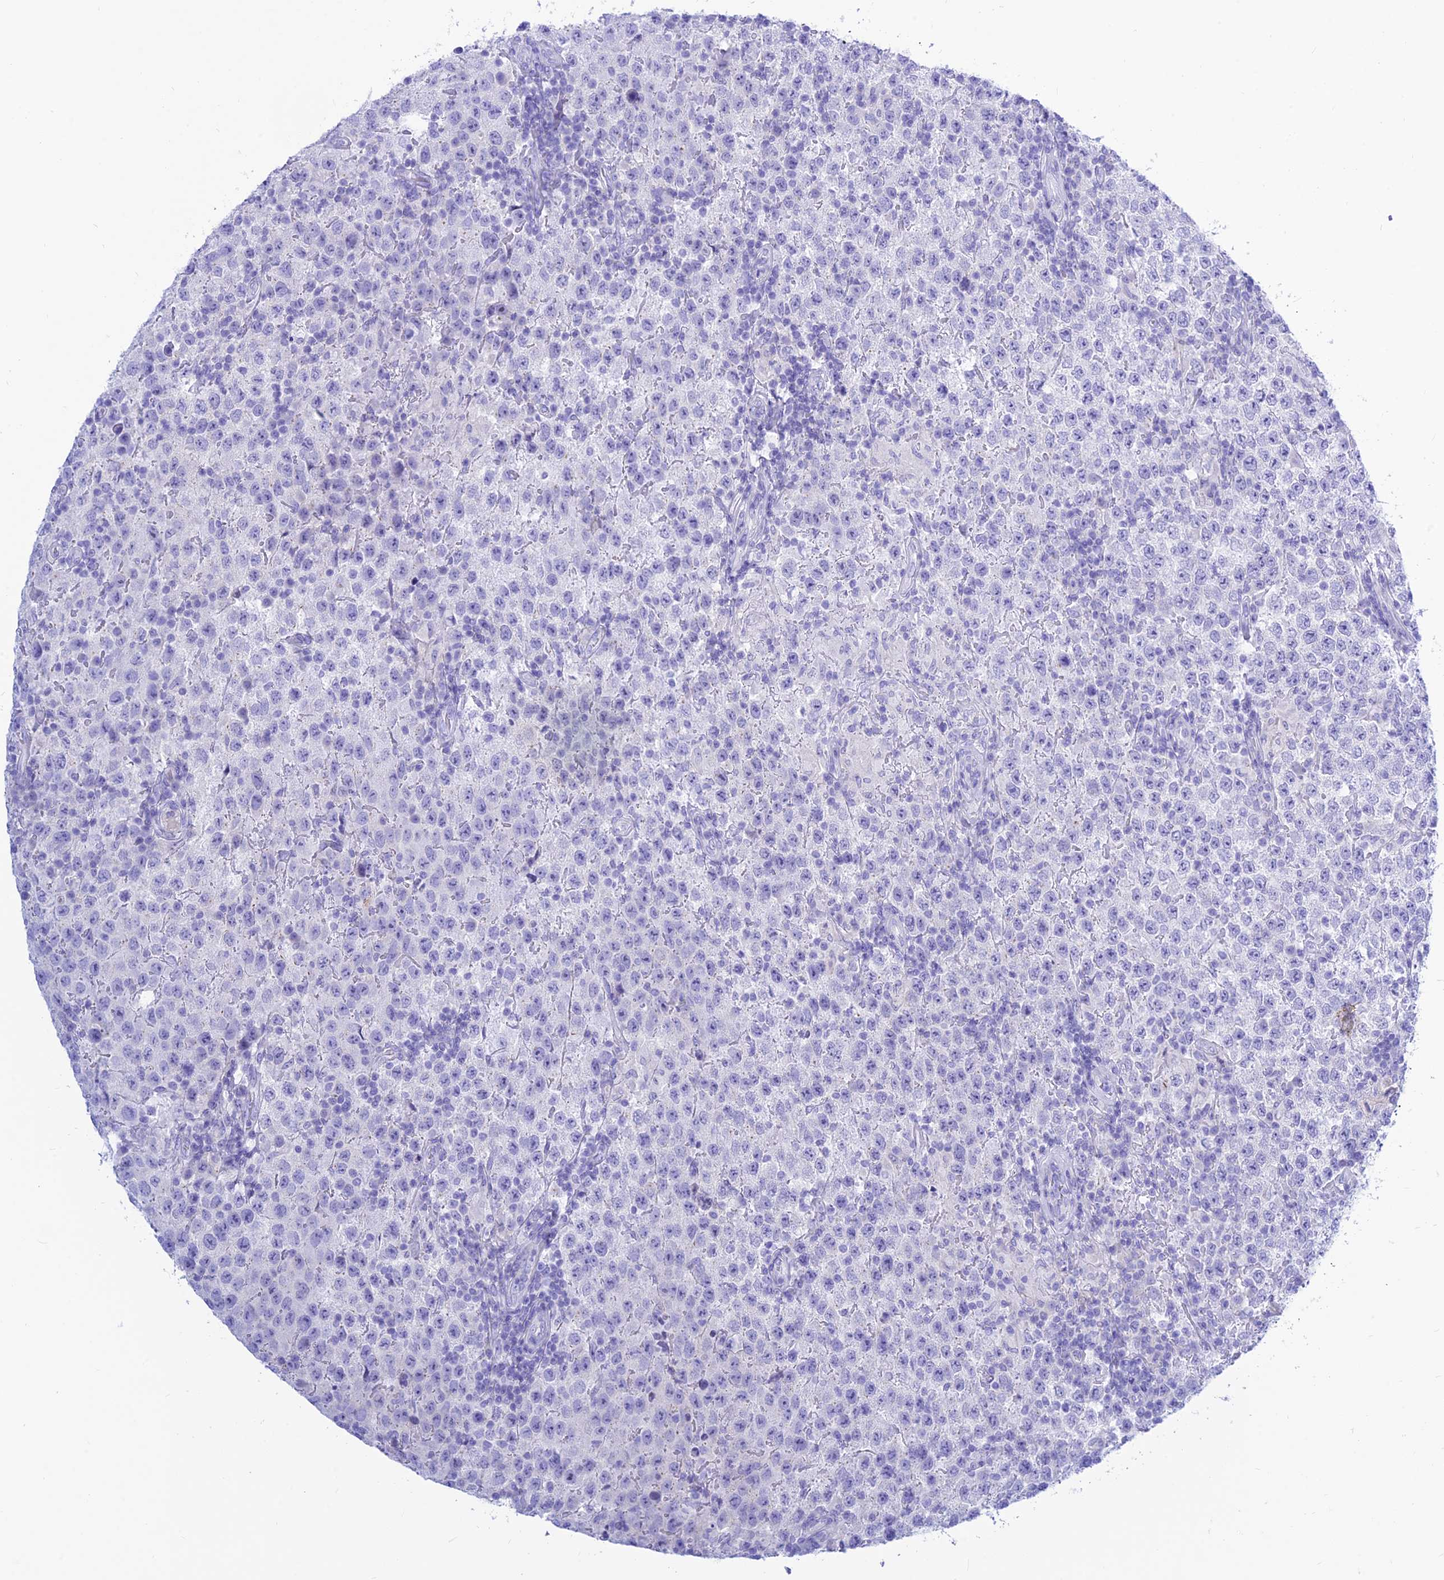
{"staining": {"intensity": "negative", "quantity": "none", "location": "none"}, "tissue": "testis cancer", "cell_type": "Tumor cells", "image_type": "cancer", "snomed": [{"axis": "morphology", "description": "Seminoma, NOS"}, {"axis": "morphology", "description": "Carcinoma, Embryonal, NOS"}, {"axis": "topography", "description": "Testis"}], "caption": "Human embryonal carcinoma (testis) stained for a protein using immunohistochemistry (IHC) exhibits no expression in tumor cells.", "gene": "PRNP", "patient": {"sex": "male", "age": 41}}